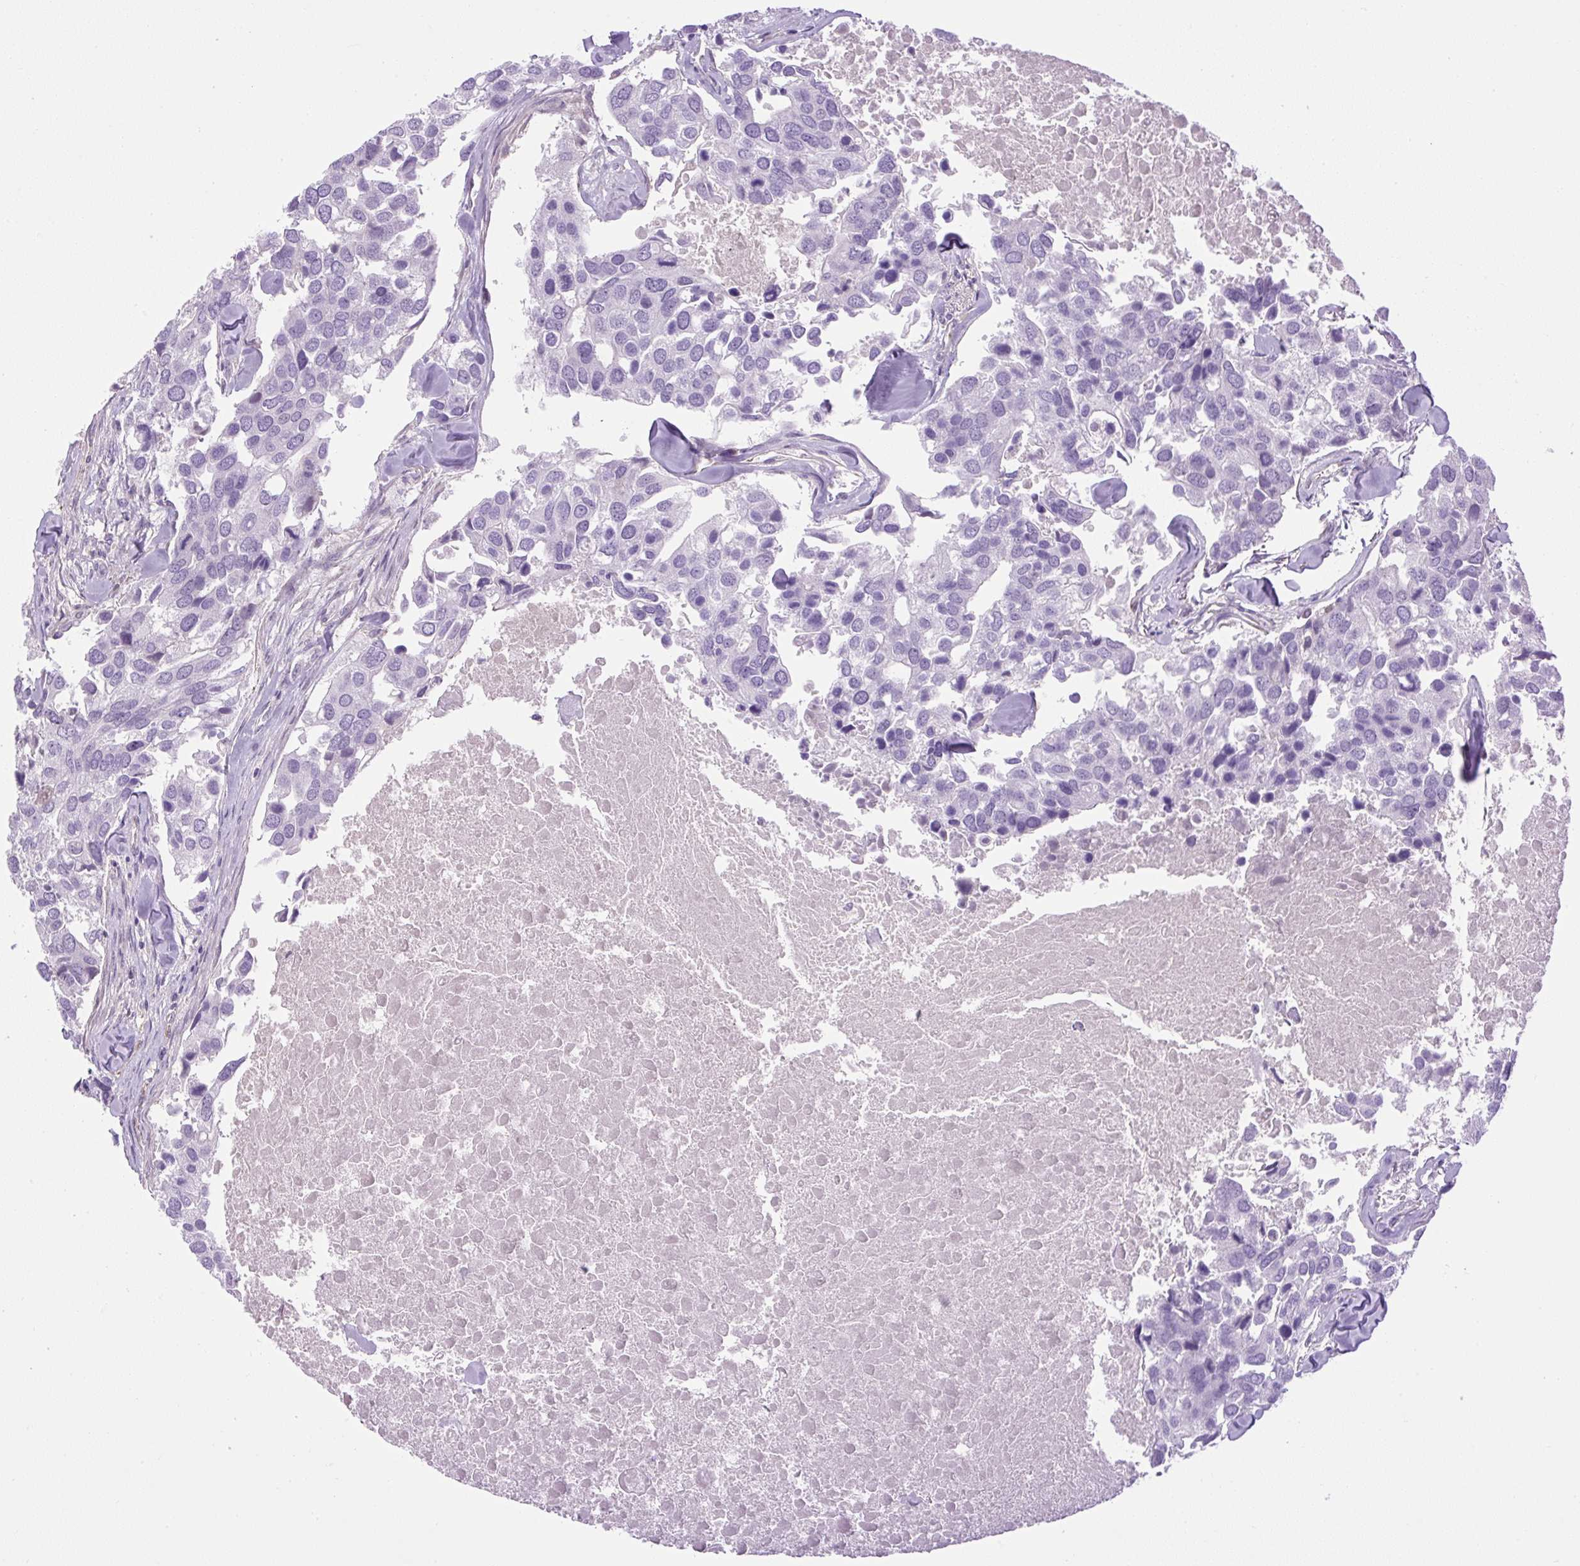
{"staining": {"intensity": "negative", "quantity": "none", "location": "none"}, "tissue": "breast cancer", "cell_type": "Tumor cells", "image_type": "cancer", "snomed": [{"axis": "morphology", "description": "Duct carcinoma"}, {"axis": "topography", "description": "Breast"}], "caption": "Infiltrating ductal carcinoma (breast) stained for a protein using IHC reveals no positivity tumor cells.", "gene": "VWA7", "patient": {"sex": "female", "age": 83}}